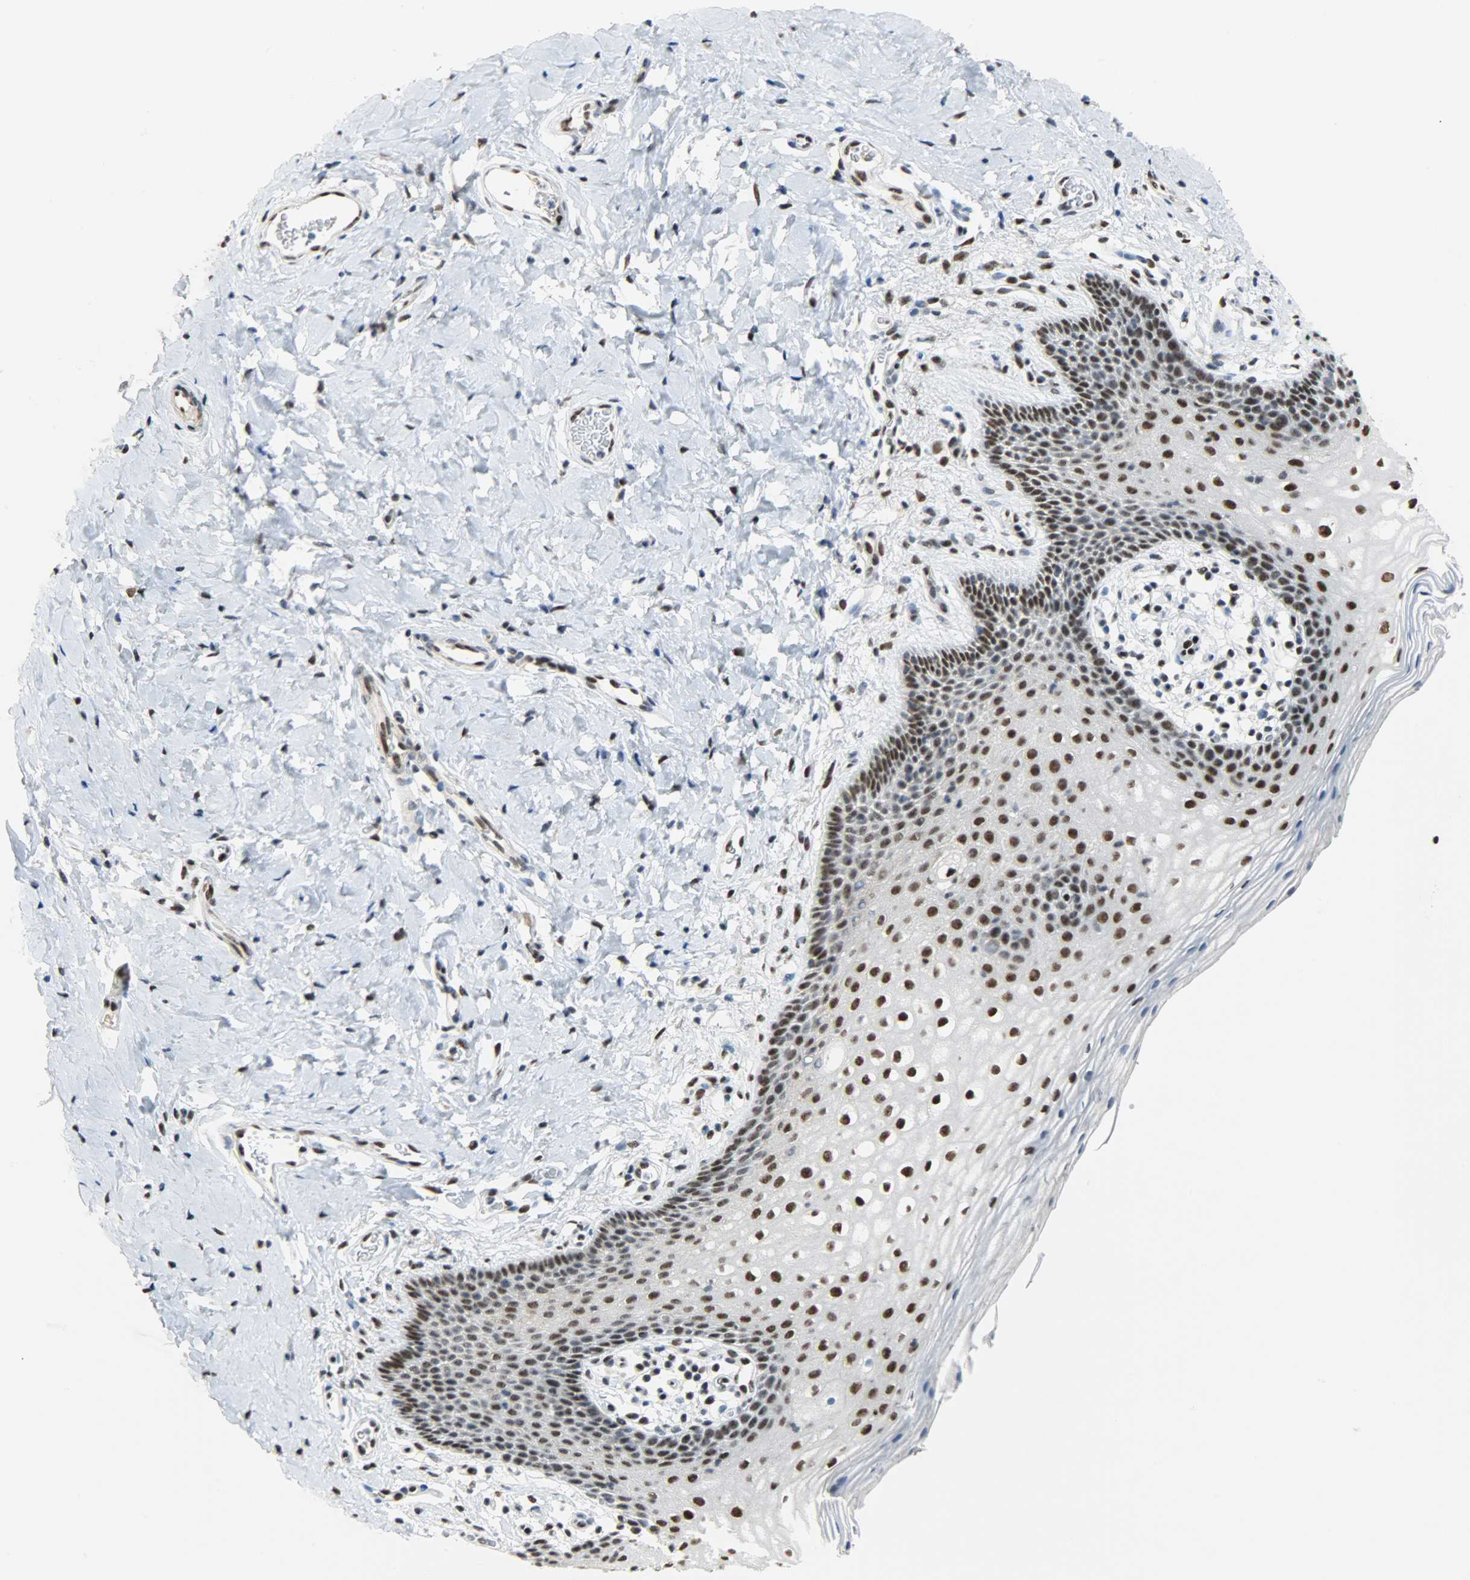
{"staining": {"intensity": "strong", "quantity": "25%-75%", "location": "nuclear"}, "tissue": "vagina", "cell_type": "Squamous epithelial cells", "image_type": "normal", "snomed": [{"axis": "morphology", "description": "Normal tissue, NOS"}, {"axis": "topography", "description": "Vagina"}], "caption": "Protein staining of benign vagina shows strong nuclear expression in about 25%-75% of squamous epithelial cells.", "gene": "SSB", "patient": {"sex": "female", "age": 55}}